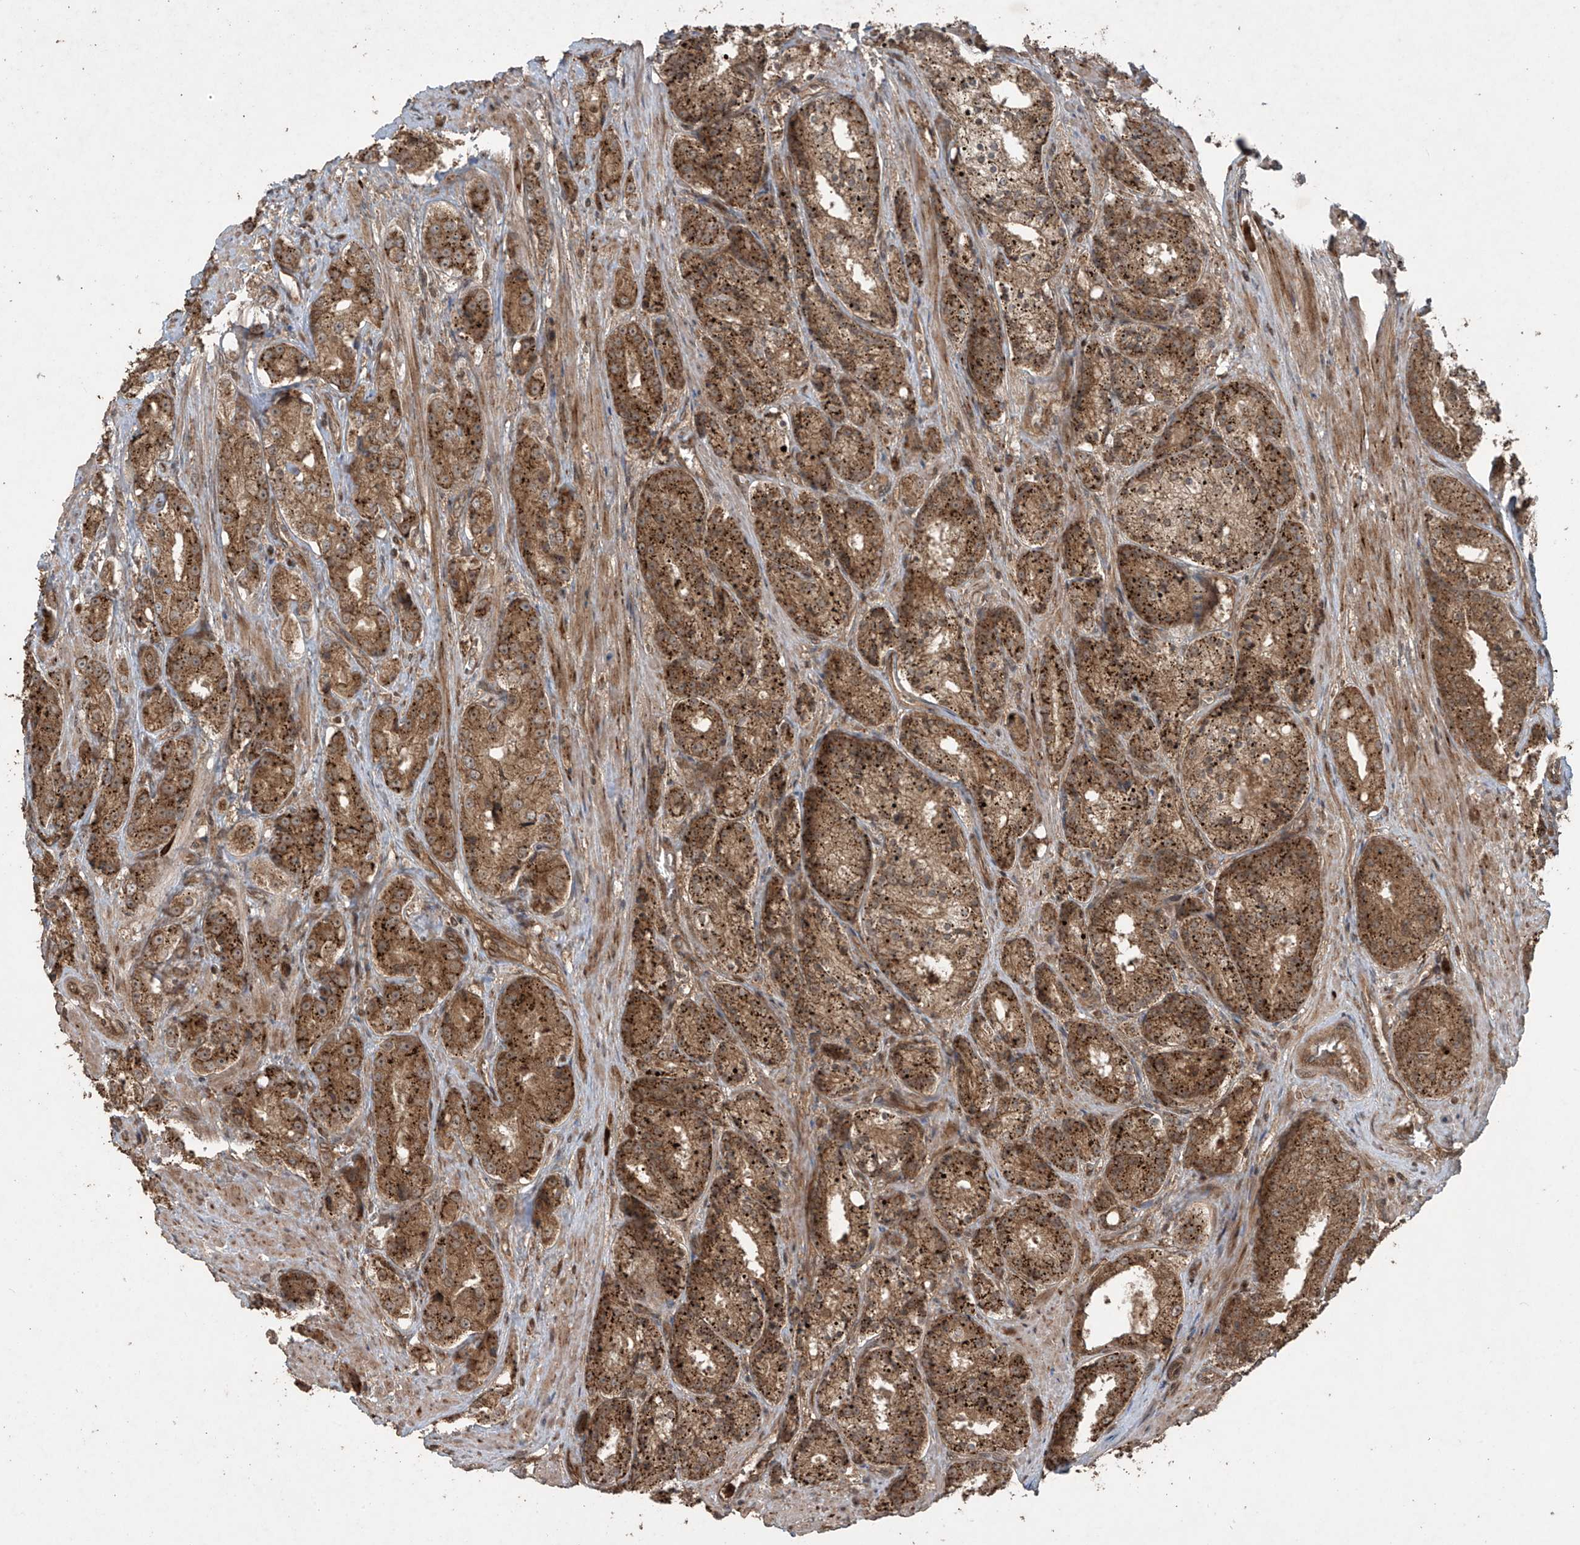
{"staining": {"intensity": "strong", "quantity": ">75%", "location": "cytoplasmic/membranous"}, "tissue": "prostate cancer", "cell_type": "Tumor cells", "image_type": "cancer", "snomed": [{"axis": "morphology", "description": "Adenocarcinoma, High grade"}, {"axis": "topography", "description": "Prostate"}], "caption": "About >75% of tumor cells in human prostate cancer (high-grade adenocarcinoma) show strong cytoplasmic/membranous protein expression as visualized by brown immunohistochemical staining.", "gene": "PGPEP1", "patient": {"sex": "male", "age": 60}}